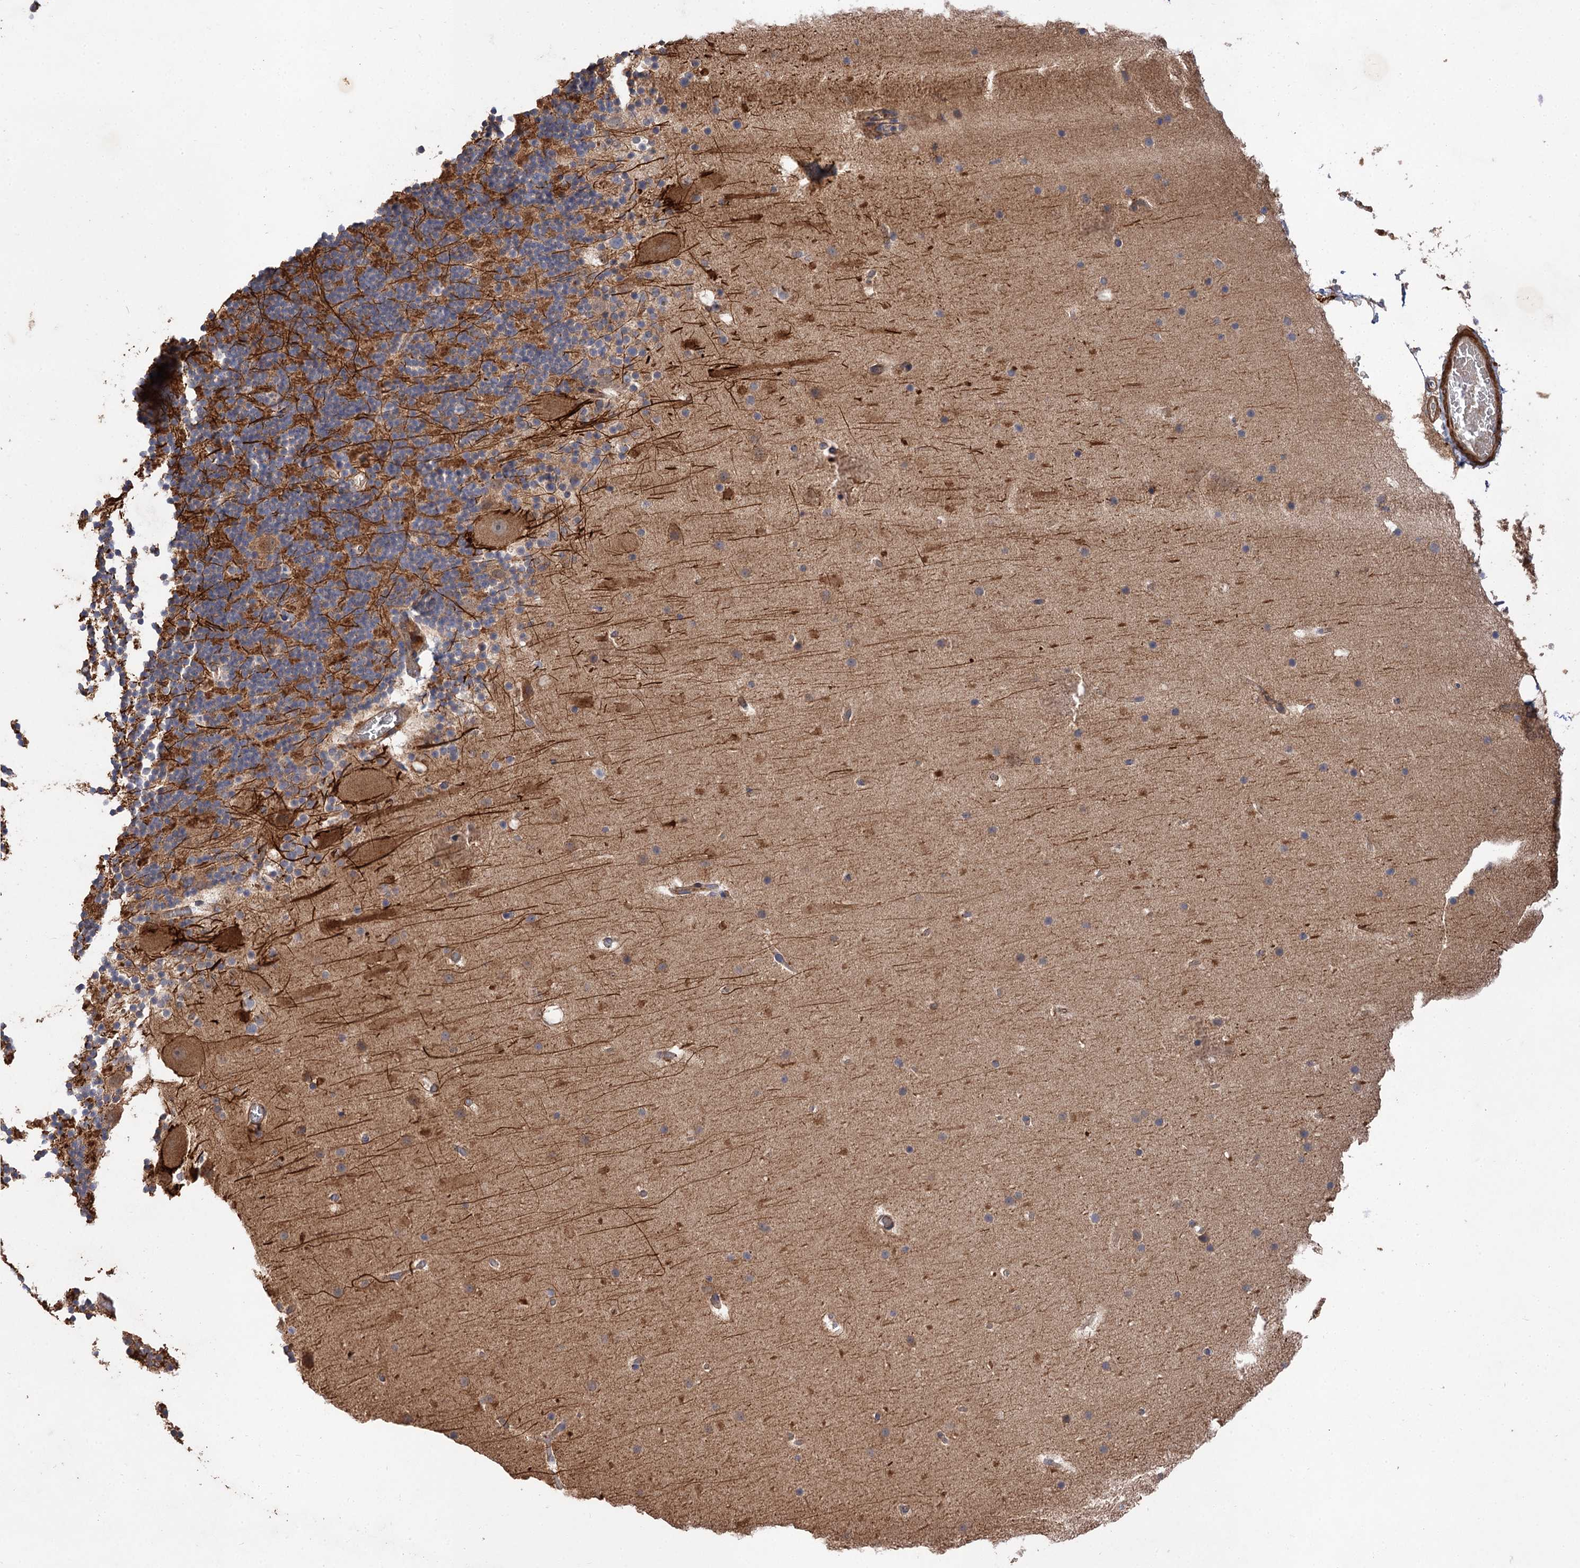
{"staining": {"intensity": "strong", "quantity": ">75%", "location": "cytoplasmic/membranous"}, "tissue": "cerebellum", "cell_type": "Cells in granular layer", "image_type": "normal", "snomed": [{"axis": "morphology", "description": "Normal tissue, NOS"}, {"axis": "topography", "description": "Cerebellum"}], "caption": "Cerebellum stained with DAB IHC shows high levels of strong cytoplasmic/membranous positivity in about >75% of cells in granular layer. The staining is performed using DAB brown chromogen to label protein expression. The nuclei are counter-stained blue using hematoxylin.", "gene": "FBXW8", "patient": {"sex": "male", "age": 57}}